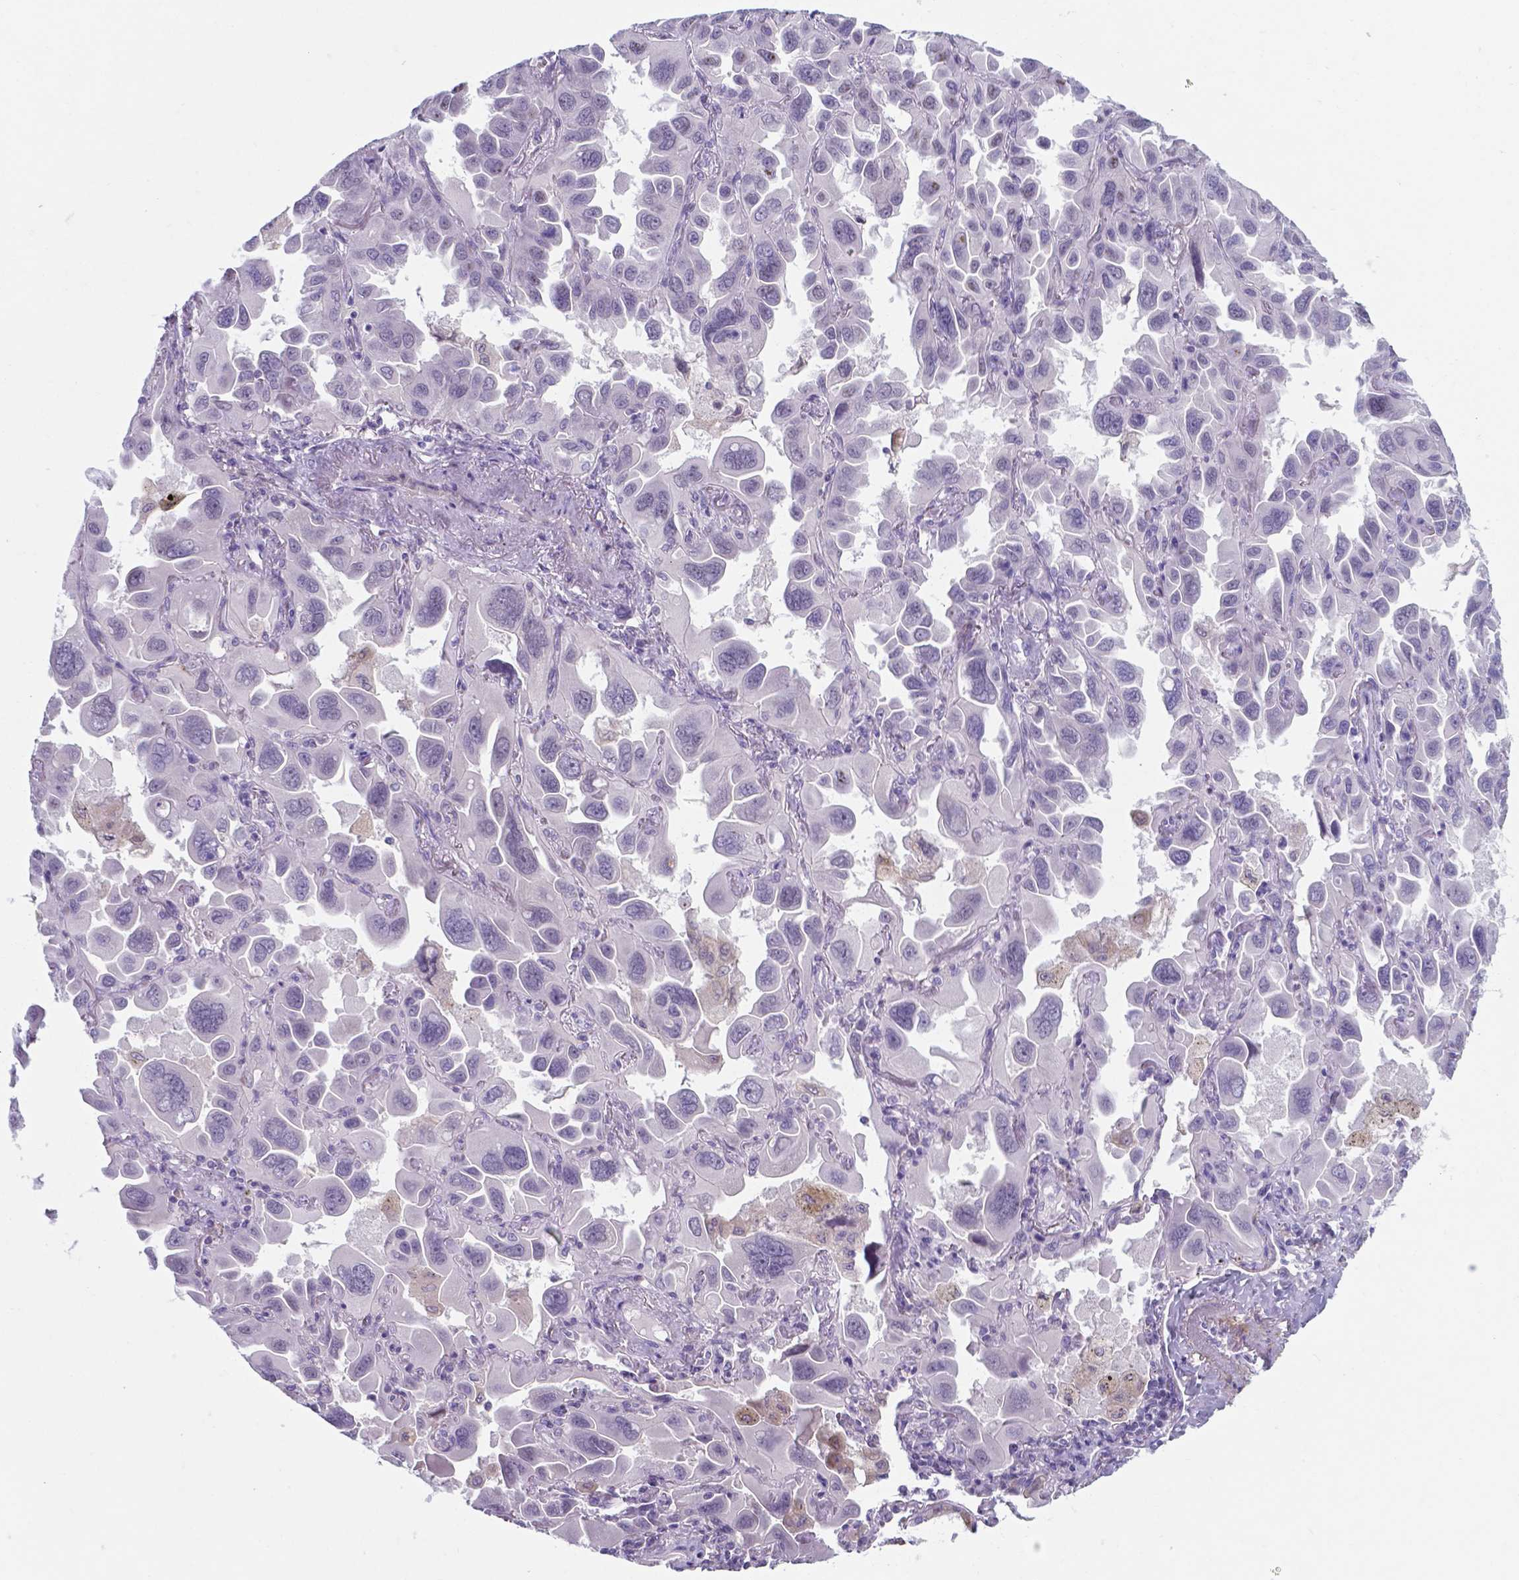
{"staining": {"intensity": "negative", "quantity": "none", "location": "none"}, "tissue": "lung cancer", "cell_type": "Tumor cells", "image_type": "cancer", "snomed": [{"axis": "morphology", "description": "Adenocarcinoma, NOS"}, {"axis": "topography", "description": "Lung"}], "caption": "High power microscopy histopathology image of an immunohistochemistry histopathology image of adenocarcinoma (lung), revealing no significant positivity in tumor cells.", "gene": "AP5B1", "patient": {"sex": "male", "age": 64}}